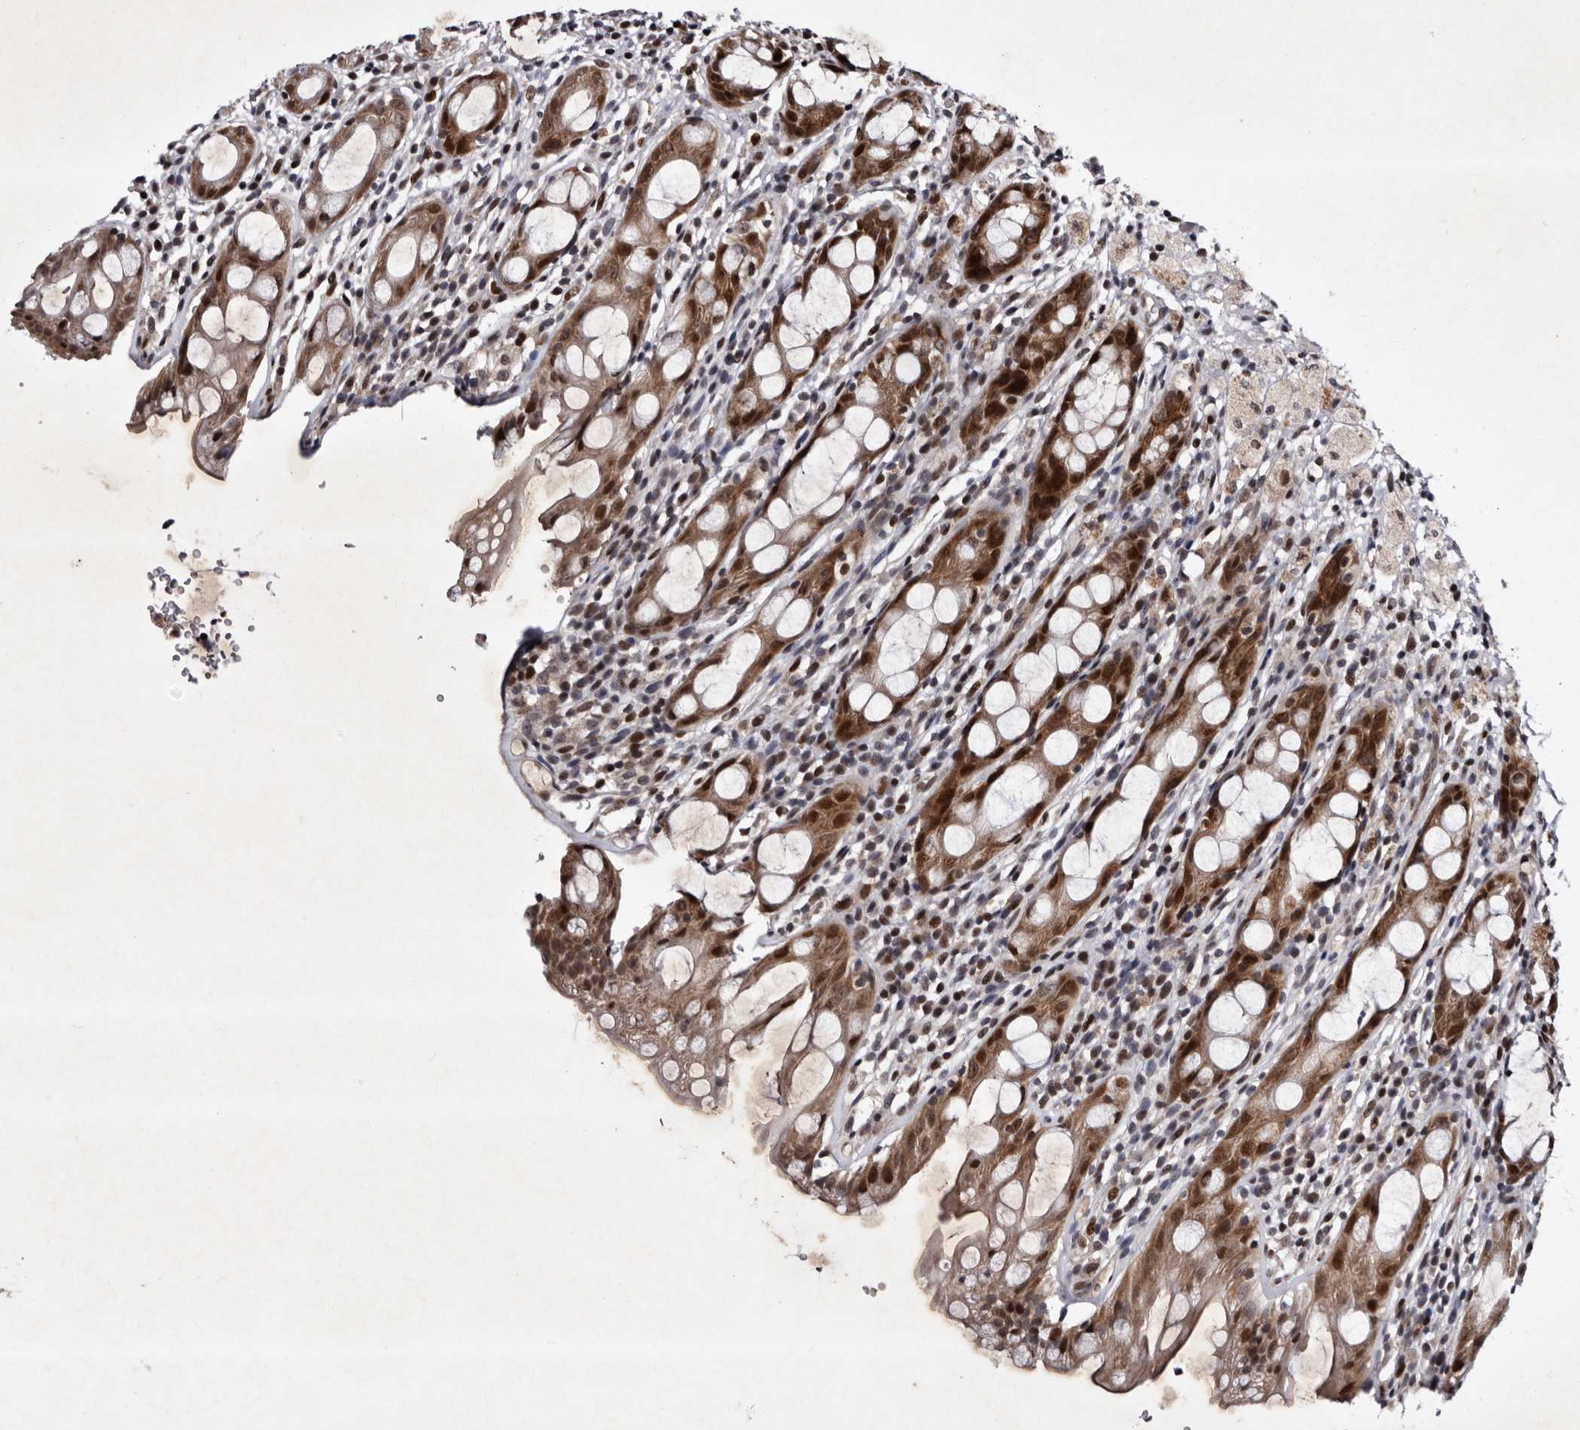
{"staining": {"intensity": "strong", "quantity": "25%-75%", "location": "cytoplasmic/membranous,nuclear"}, "tissue": "rectum", "cell_type": "Glandular cells", "image_type": "normal", "snomed": [{"axis": "morphology", "description": "Normal tissue, NOS"}, {"axis": "topography", "description": "Rectum"}], "caption": "Immunohistochemical staining of unremarkable human rectum exhibits 25%-75% levels of strong cytoplasmic/membranous,nuclear protein staining in about 25%-75% of glandular cells.", "gene": "TNKS", "patient": {"sex": "male", "age": 44}}